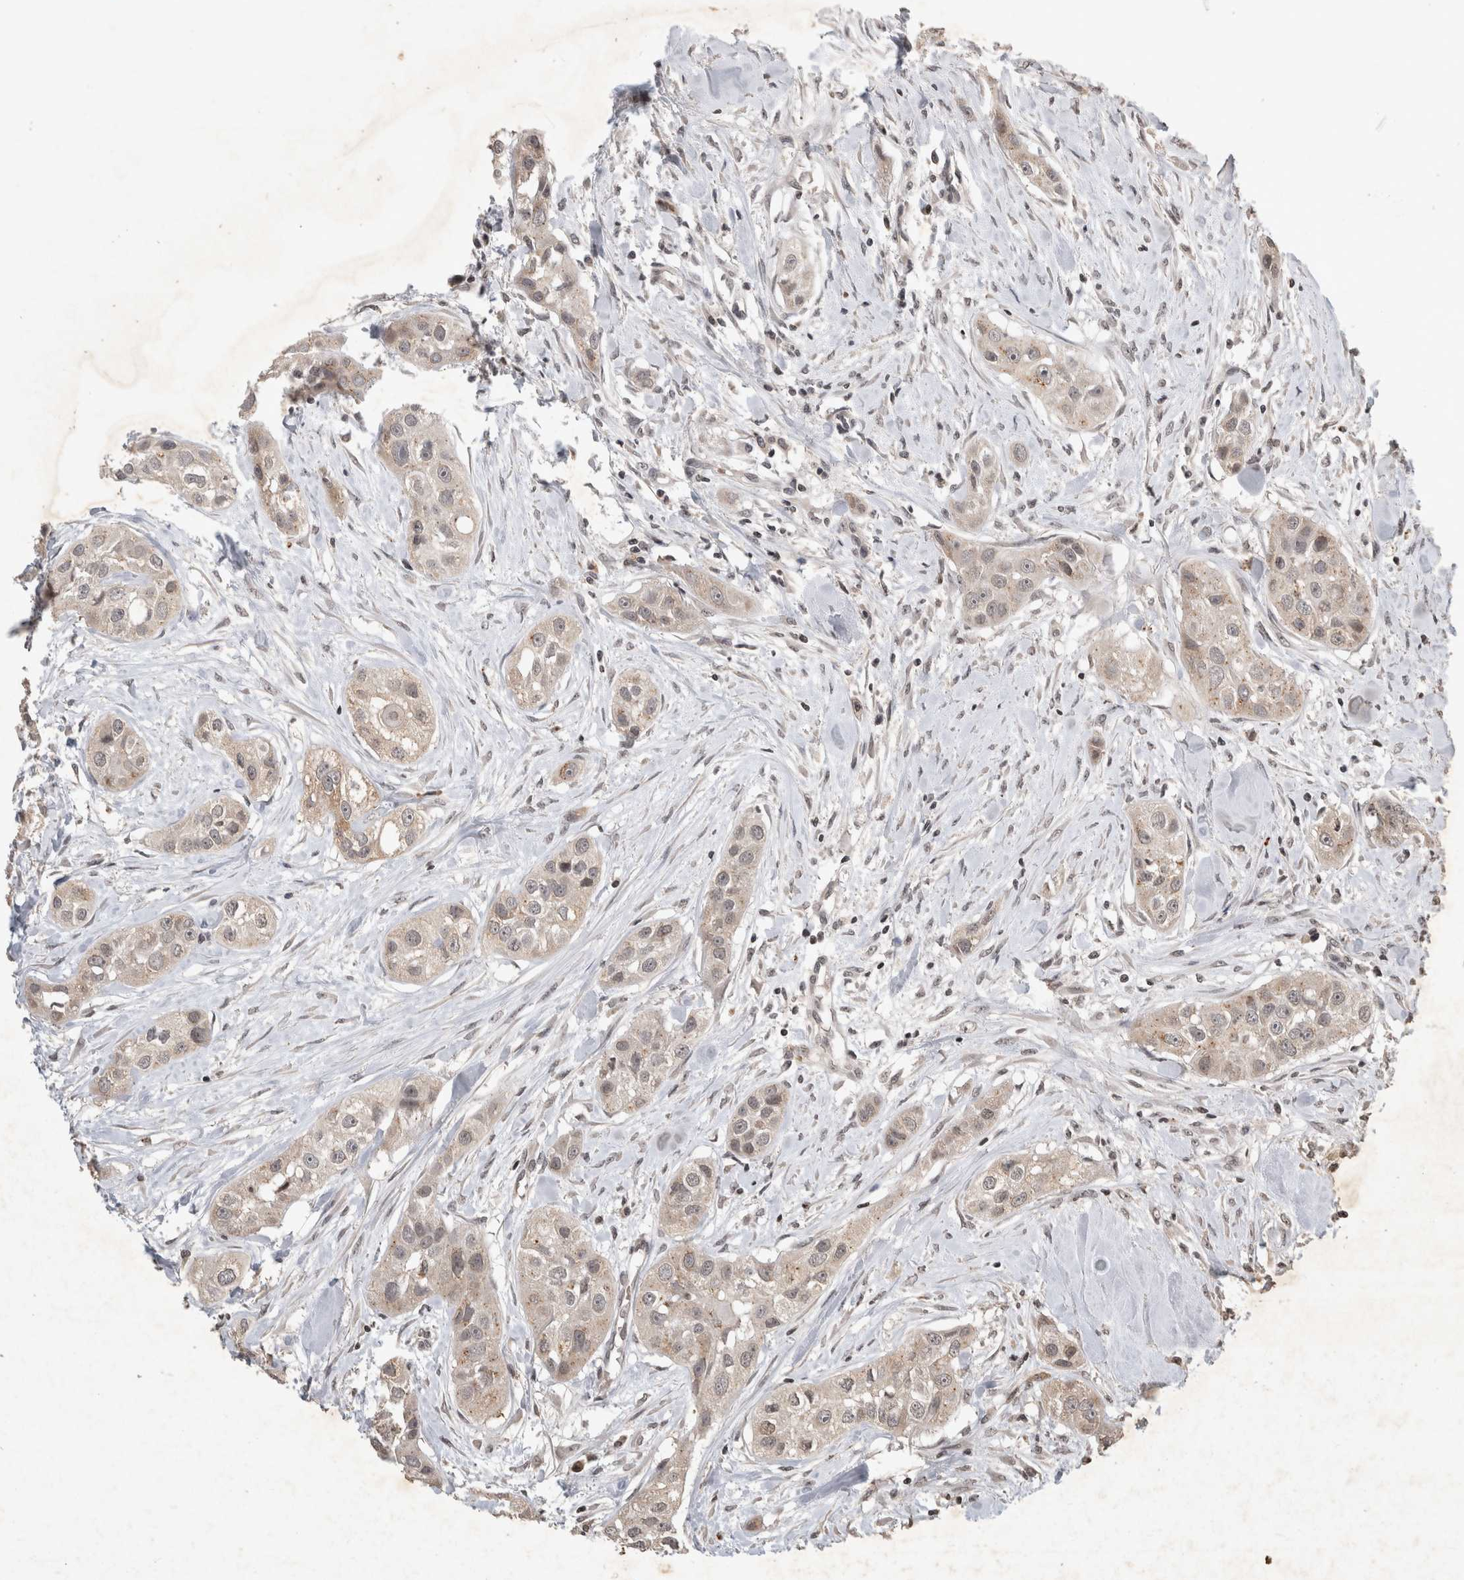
{"staining": {"intensity": "negative", "quantity": "none", "location": "none"}, "tissue": "head and neck cancer", "cell_type": "Tumor cells", "image_type": "cancer", "snomed": [{"axis": "morphology", "description": "Normal tissue, NOS"}, {"axis": "morphology", "description": "Squamous cell carcinoma, NOS"}, {"axis": "topography", "description": "Skeletal muscle"}, {"axis": "topography", "description": "Head-Neck"}], "caption": "This is a photomicrograph of immunohistochemistry staining of head and neck cancer (squamous cell carcinoma), which shows no expression in tumor cells. Brightfield microscopy of IHC stained with DAB (brown) and hematoxylin (blue), captured at high magnification.", "gene": "HRK", "patient": {"sex": "male", "age": 51}}